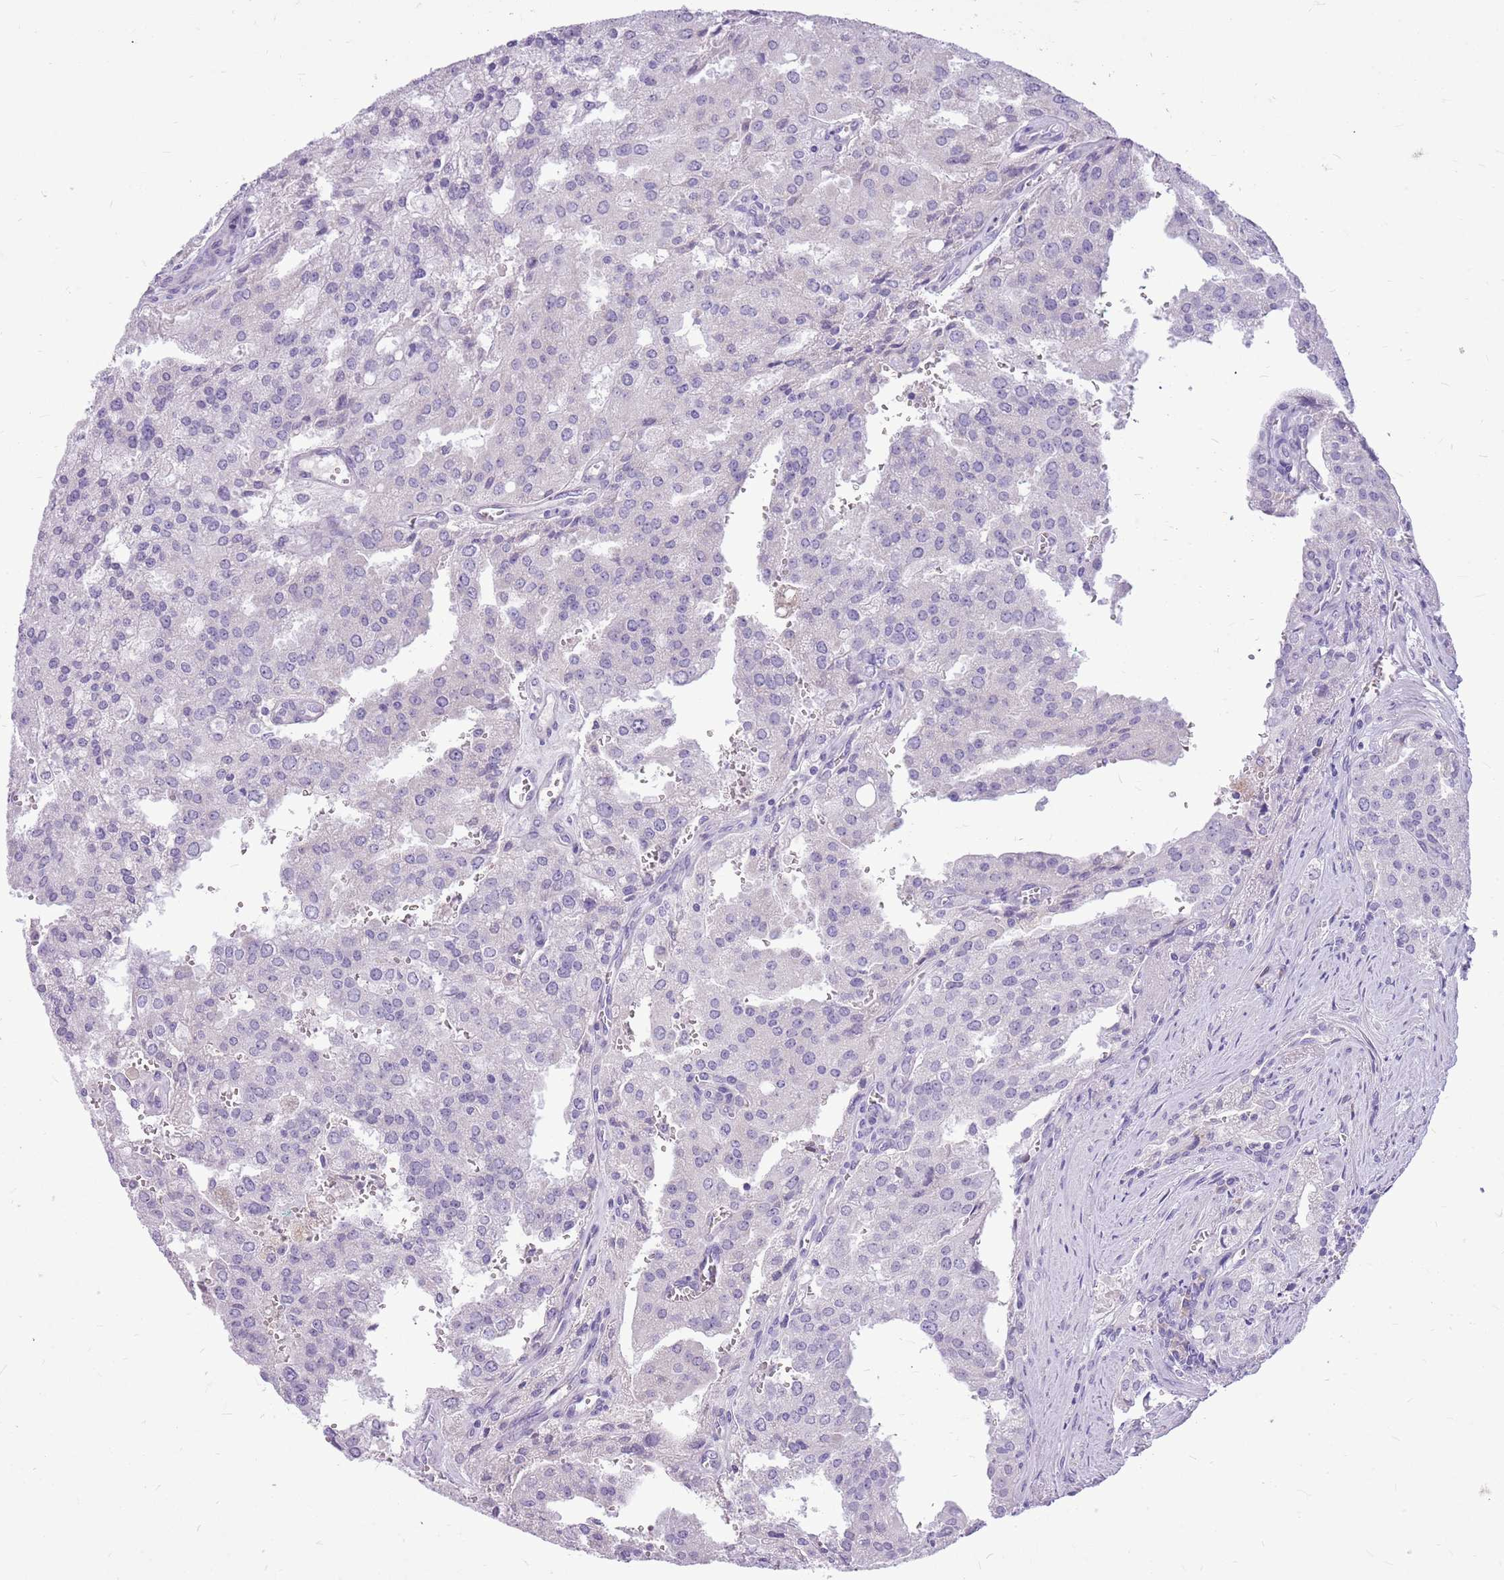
{"staining": {"intensity": "negative", "quantity": "none", "location": "none"}, "tissue": "prostate cancer", "cell_type": "Tumor cells", "image_type": "cancer", "snomed": [{"axis": "morphology", "description": "Adenocarcinoma, High grade"}, {"axis": "topography", "description": "Prostate"}], "caption": "Immunohistochemistry of adenocarcinoma (high-grade) (prostate) reveals no positivity in tumor cells.", "gene": "ZNF425", "patient": {"sex": "male", "age": 68}}